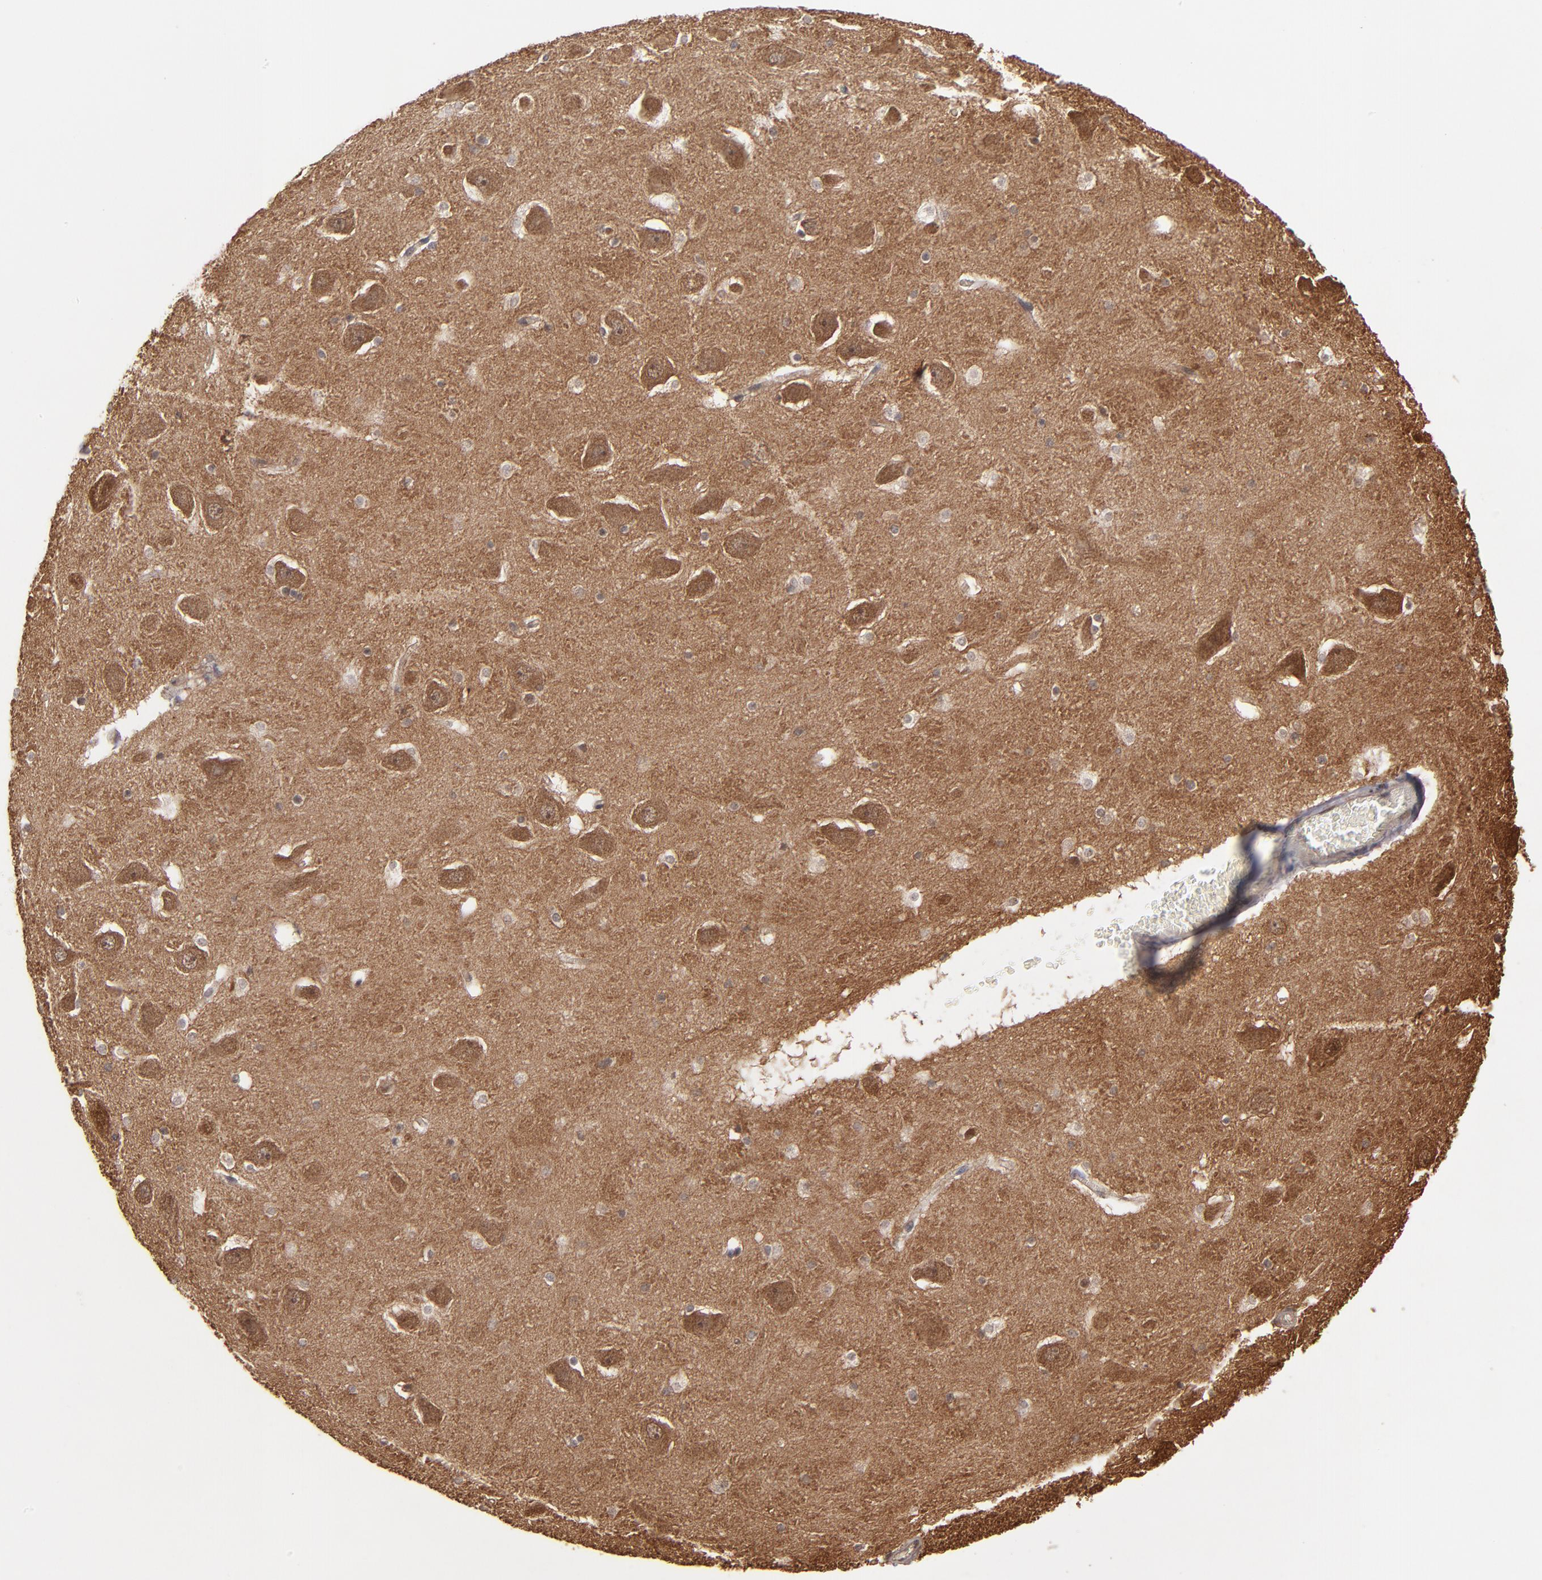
{"staining": {"intensity": "weak", "quantity": ">75%", "location": "cytoplasmic/membranous"}, "tissue": "hippocampus", "cell_type": "Glial cells", "image_type": "normal", "snomed": [{"axis": "morphology", "description": "Normal tissue, NOS"}, {"axis": "topography", "description": "Hippocampus"}], "caption": "This photomicrograph reveals immunohistochemistry (IHC) staining of normal human hippocampus, with low weak cytoplasmic/membranous staining in approximately >75% of glial cells.", "gene": "BDKRB1", "patient": {"sex": "male", "age": 45}}